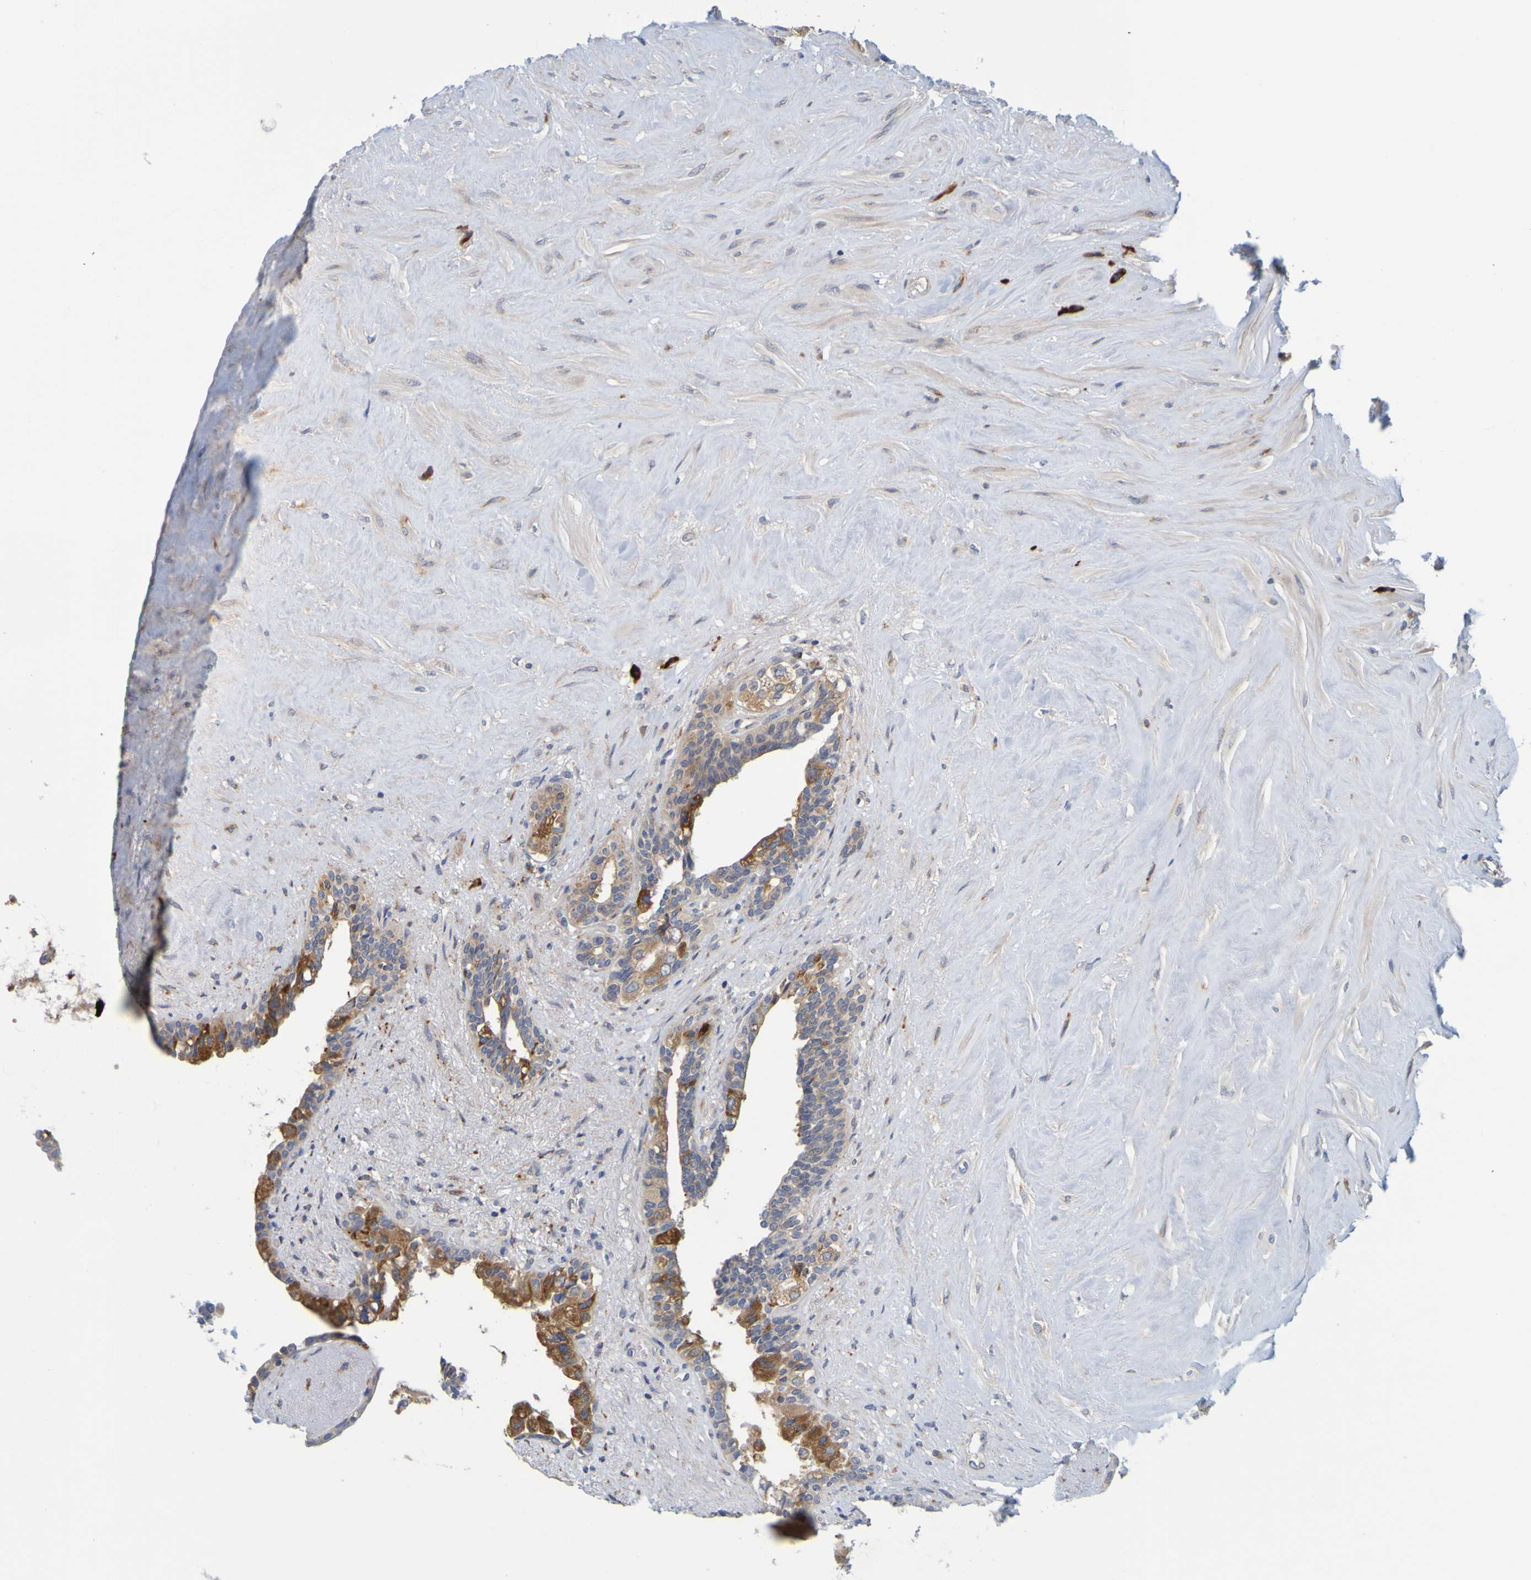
{"staining": {"intensity": "moderate", "quantity": ">75%", "location": "cytoplasmic/membranous"}, "tissue": "seminal vesicle", "cell_type": "Glandular cells", "image_type": "normal", "snomed": [{"axis": "morphology", "description": "Normal tissue, NOS"}, {"axis": "topography", "description": "Seminal veicle"}], "caption": "Immunohistochemical staining of normal human seminal vesicle displays medium levels of moderate cytoplasmic/membranous expression in about >75% of glandular cells. (brown staining indicates protein expression, while blue staining denotes nuclei).", "gene": "SIL1", "patient": {"sex": "male", "age": 63}}